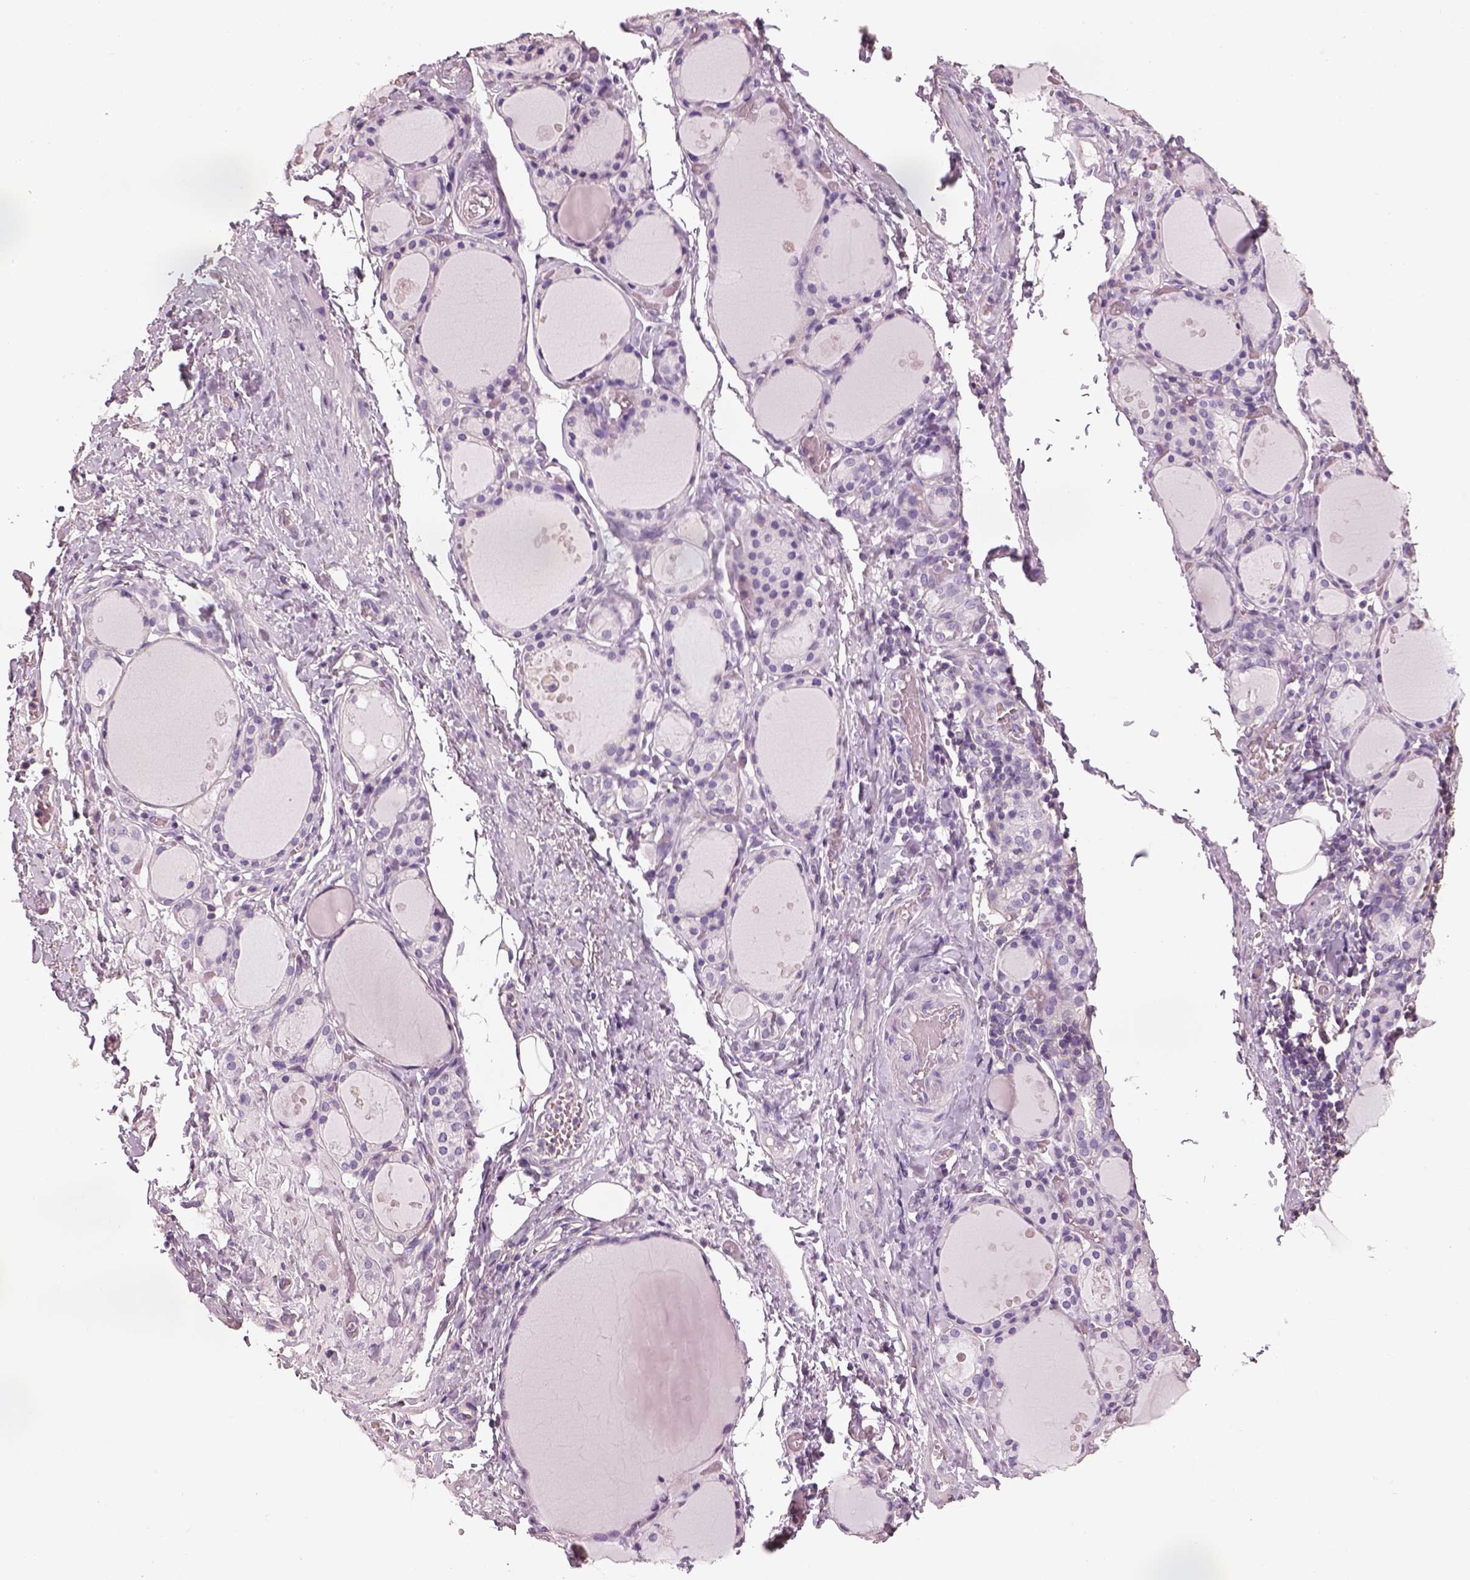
{"staining": {"intensity": "negative", "quantity": "none", "location": "none"}, "tissue": "thyroid gland", "cell_type": "Glandular cells", "image_type": "normal", "snomed": [{"axis": "morphology", "description": "Normal tissue, NOS"}, {"axis": "topography", "description": "Thyroid gland"}], "caption": "DAB (3,3'-diaminobenzidine) immunohistochemical staining of normal human thyroid gland exhibits no significant staining in glandular cells.", "gene": "OTUD6A", "patient": {"sex": "male", "age": 68}}